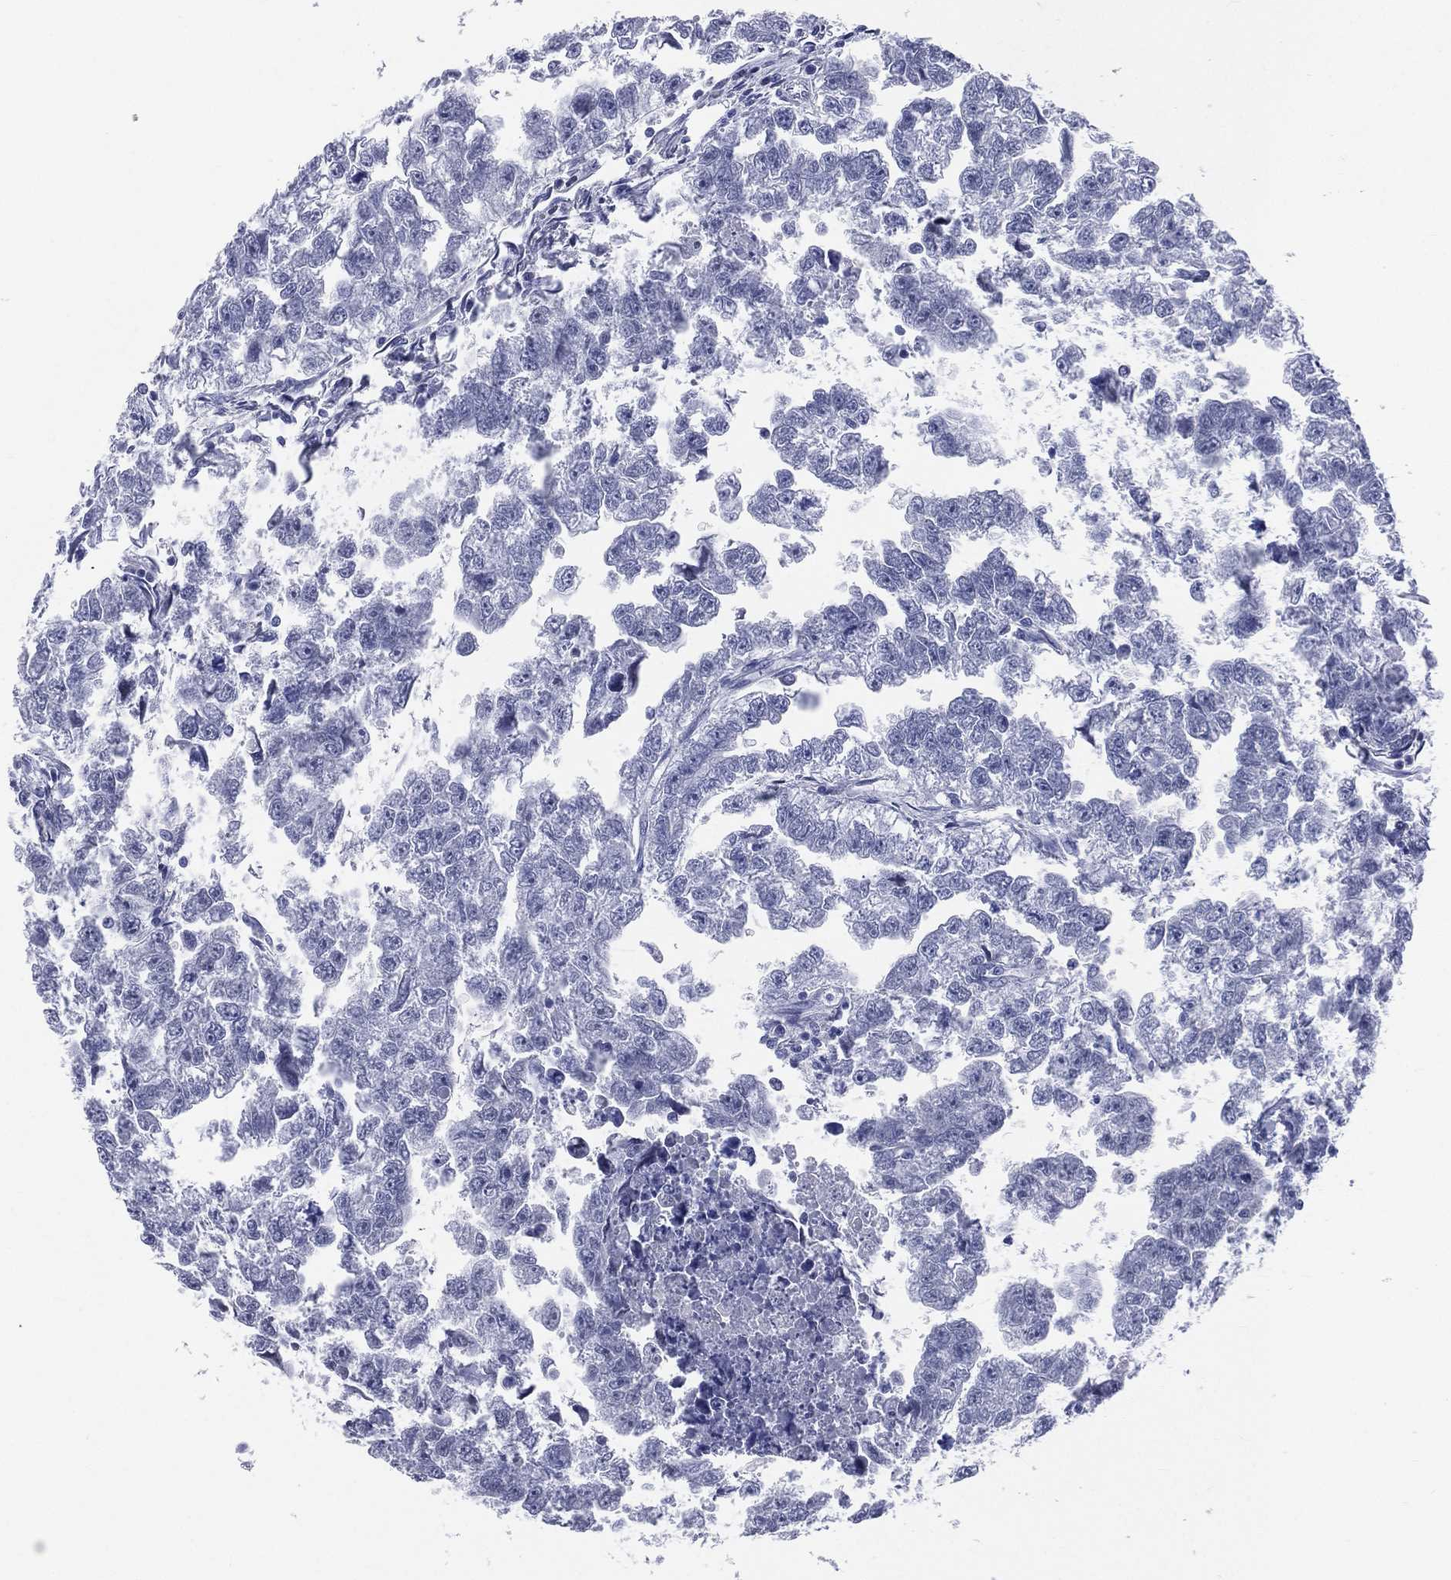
{"staining": {"intensity": "negative", "quantity": "none", "location": "none"}, "tissue": "testis cancer", "cell_type": "Tumor cells", "image_type": "cancer", "snomed": [{"axis": "morphology", "description": "Carcinoma, Embryonal, NOS"}, {"axis": "morphology", "description": "Teratoma, malignant, NOS"}, {"axis": "topography", "description": "Testis"}], "caption": "Embryonal carcinoma (testis) was stained to show a protein in brown. There is no significant expression in tumor cells.", "gene": "AKAP3", "patient": {"sex": "male", "age": 44}}